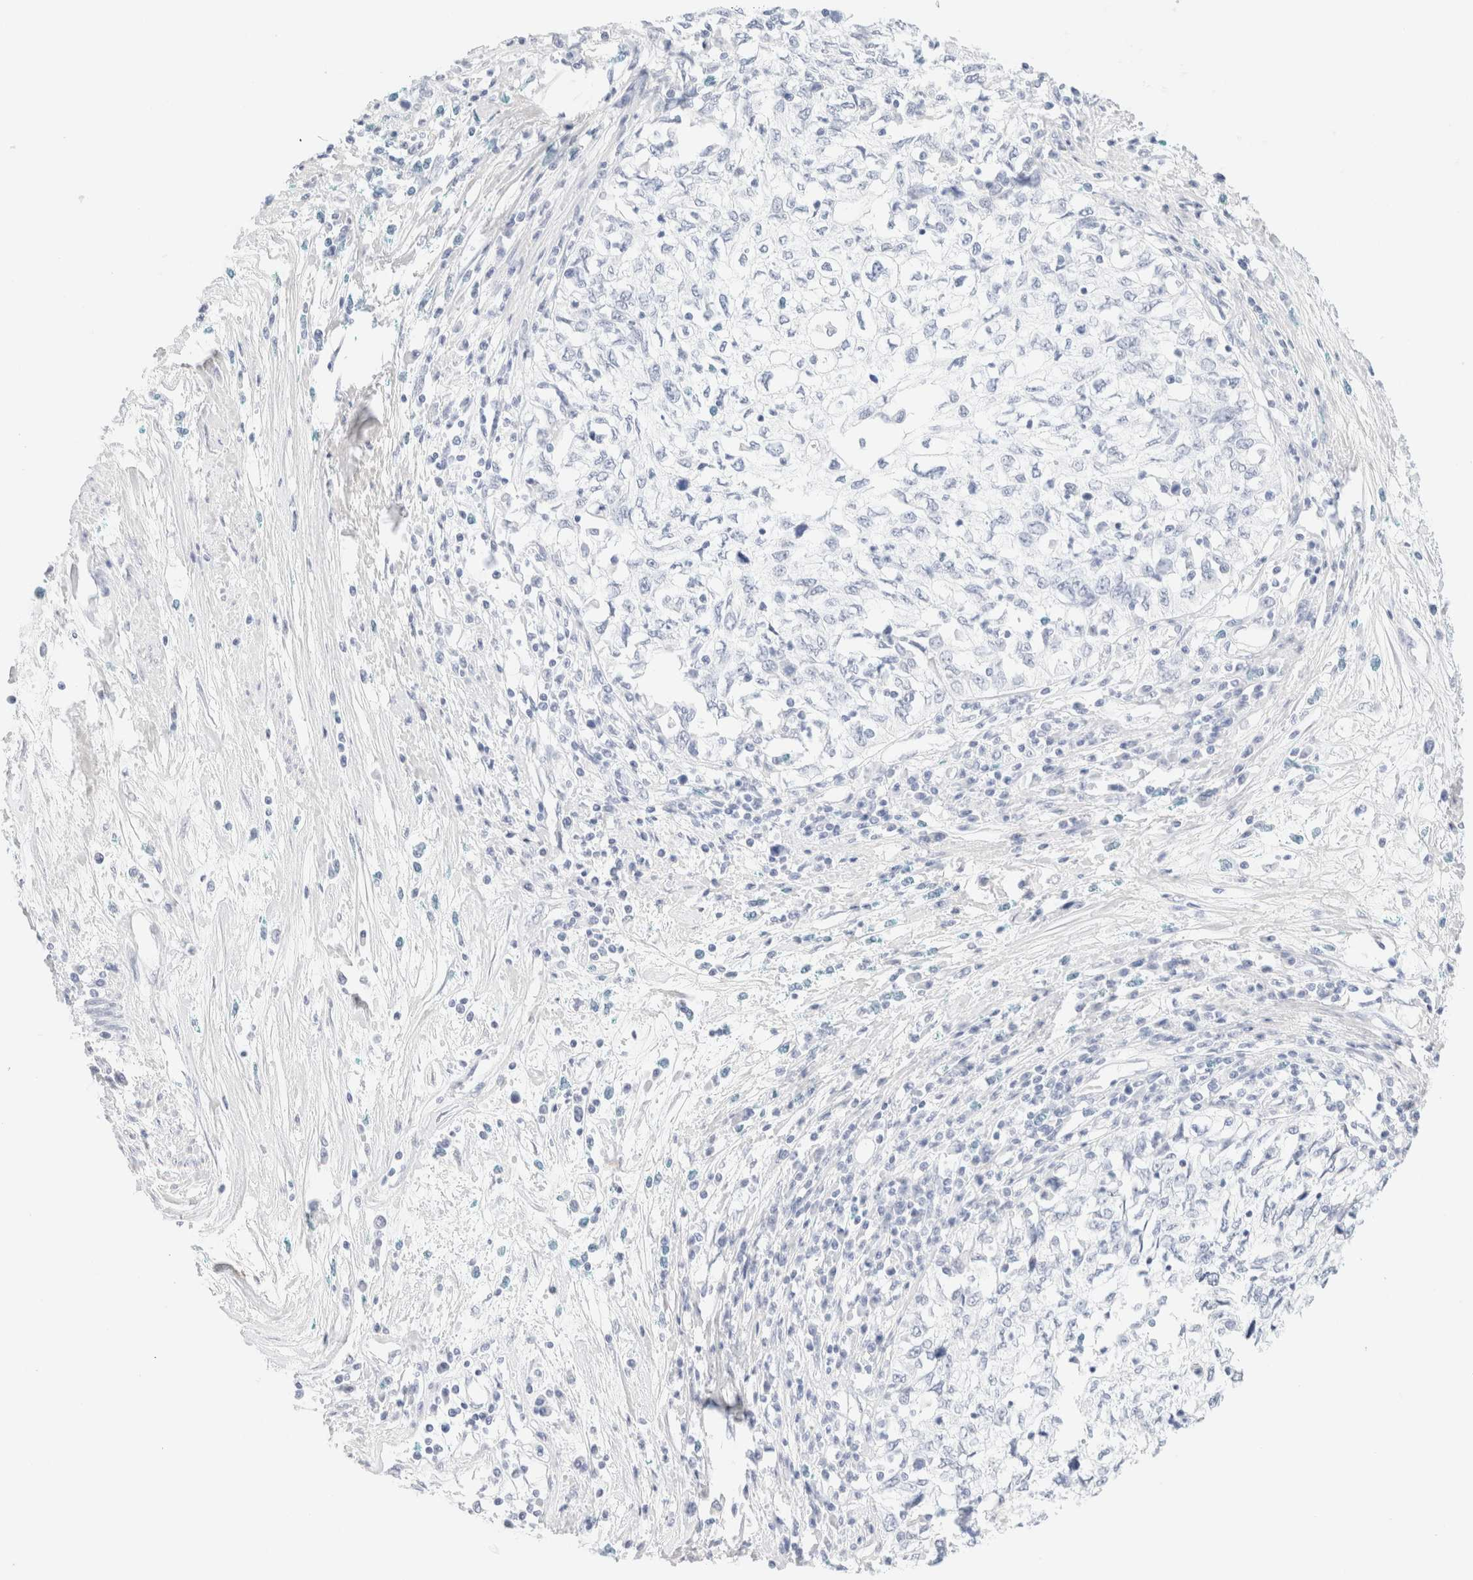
{"staining": {"intensity": "negative", "quantity": "none", "location": "none"}, "tissue": "cervical cancer", "cell_type": "Tumor cells", "image_type": "cancer", "snomed": [{"axis": "morphology", "description": "Squamous cell carcinoma, NOS"}, {"axis": "topography", "description": "Cervix"}], "caption": "Immunohistochemistry of cervical squamous cell carcinoma displays no expression in tumor cells. The staining was performed using DAB to visualize the protein expression in brown, while the nuclei were stained in blue with hematoxylin (Magnification: 20x).", "gene": "KRT15", "patient": {"sex": "female", "age": 57}}